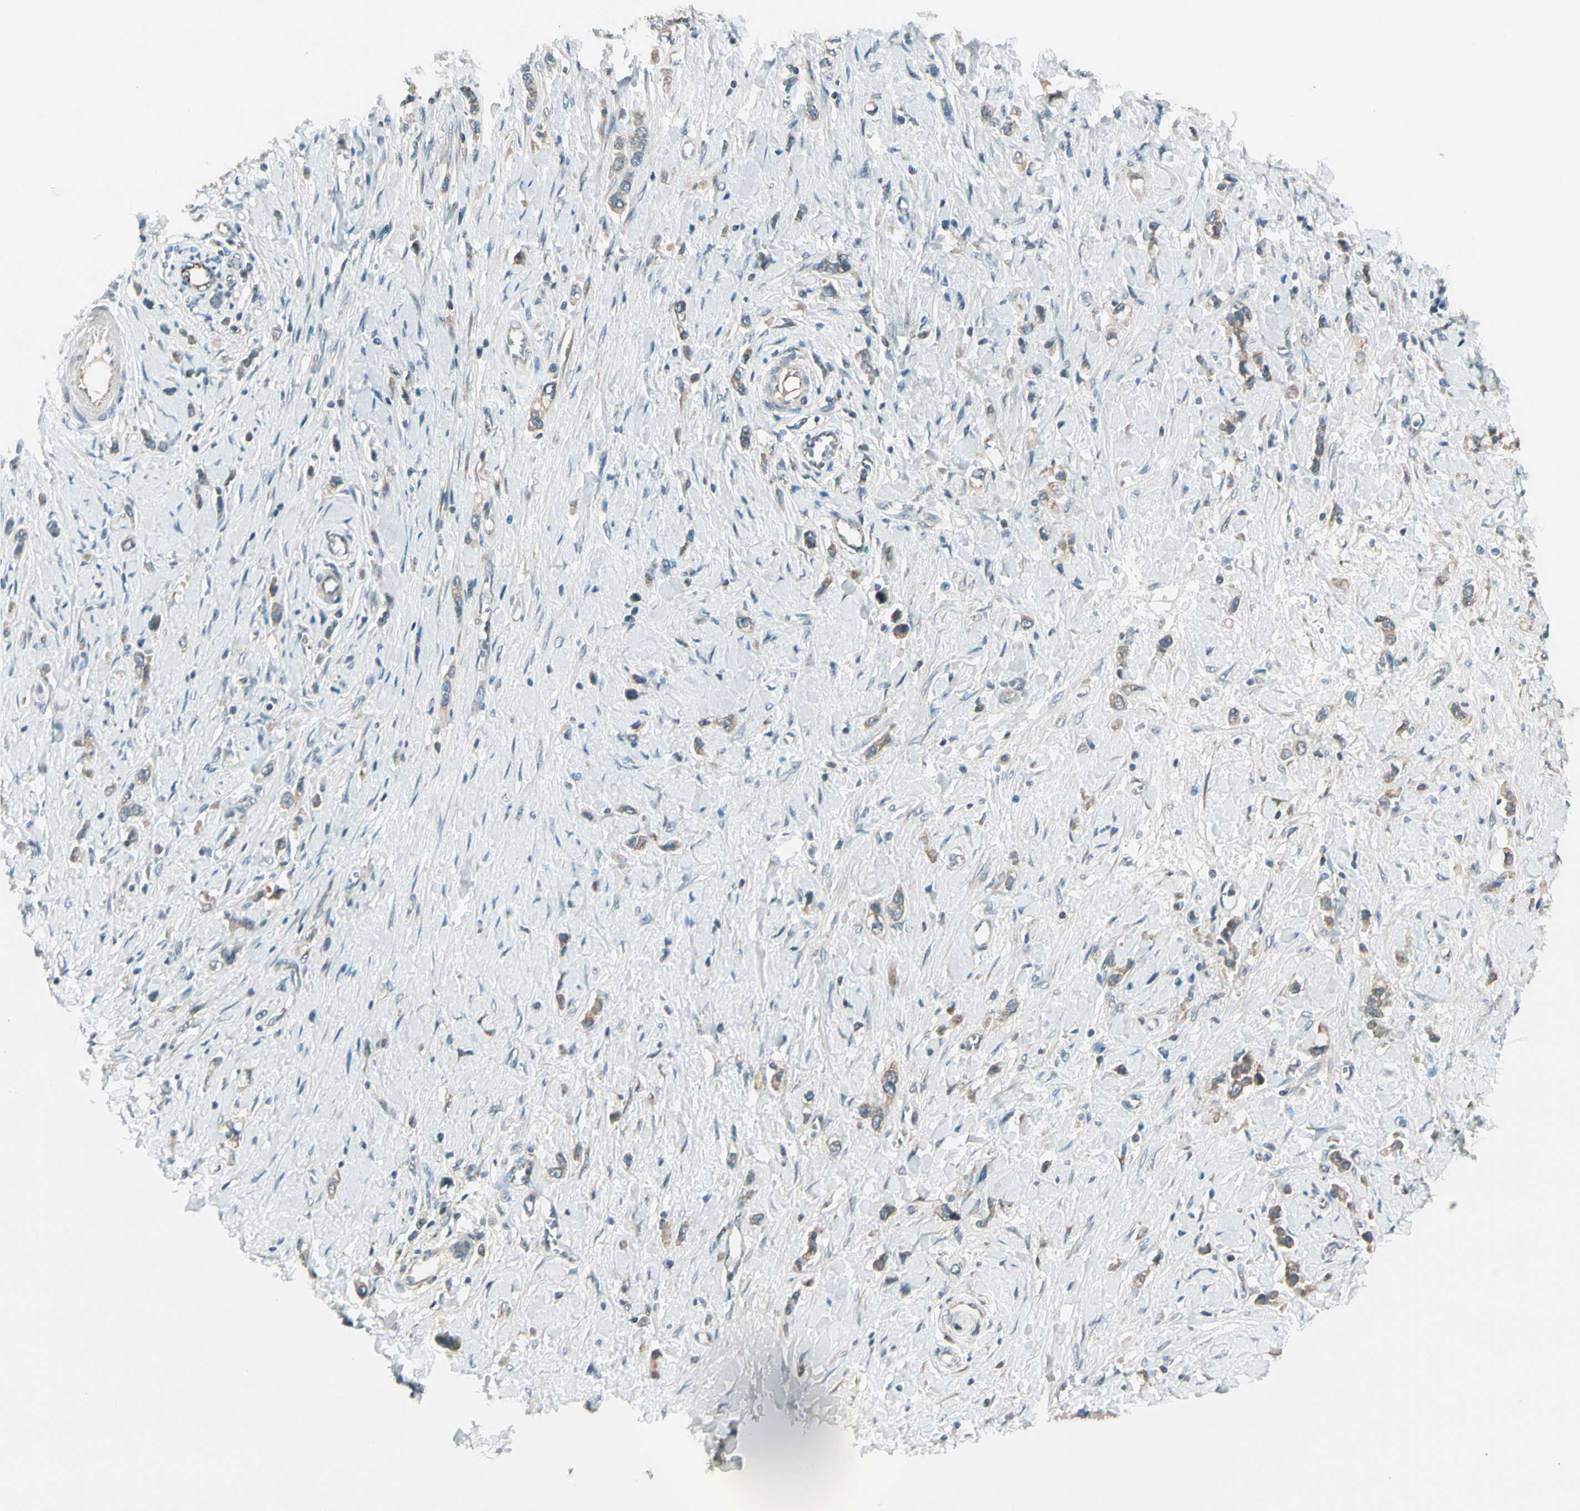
{"staining": {"intensity": "weak", "quantity": ">75%", "location": "cytoplasmic/membranous"}, "tissue": "stomach cancer", "cell_type": "Tumor cells", "image_type": "cancer", "snomed": [{"axis": "morphology", "description": "Normal tissue, NOS"}, {"axis": "morphology", "description": "Adenocarcinoma, NOS"}, {"axis": "topography", "description": "Stomach, upper"}, {"axis": "topography", "description": "Stomach"}], "caption": "Adenocarcinoma (stomach) stained for a protein displays weak cytoplasmic/membranous positivity in tumor cells. (brown staining indicates protein expression, while blue staining denotes nuclei).", "gene": "BNIP1", "patient": {"sex": "female", "age": 65}}